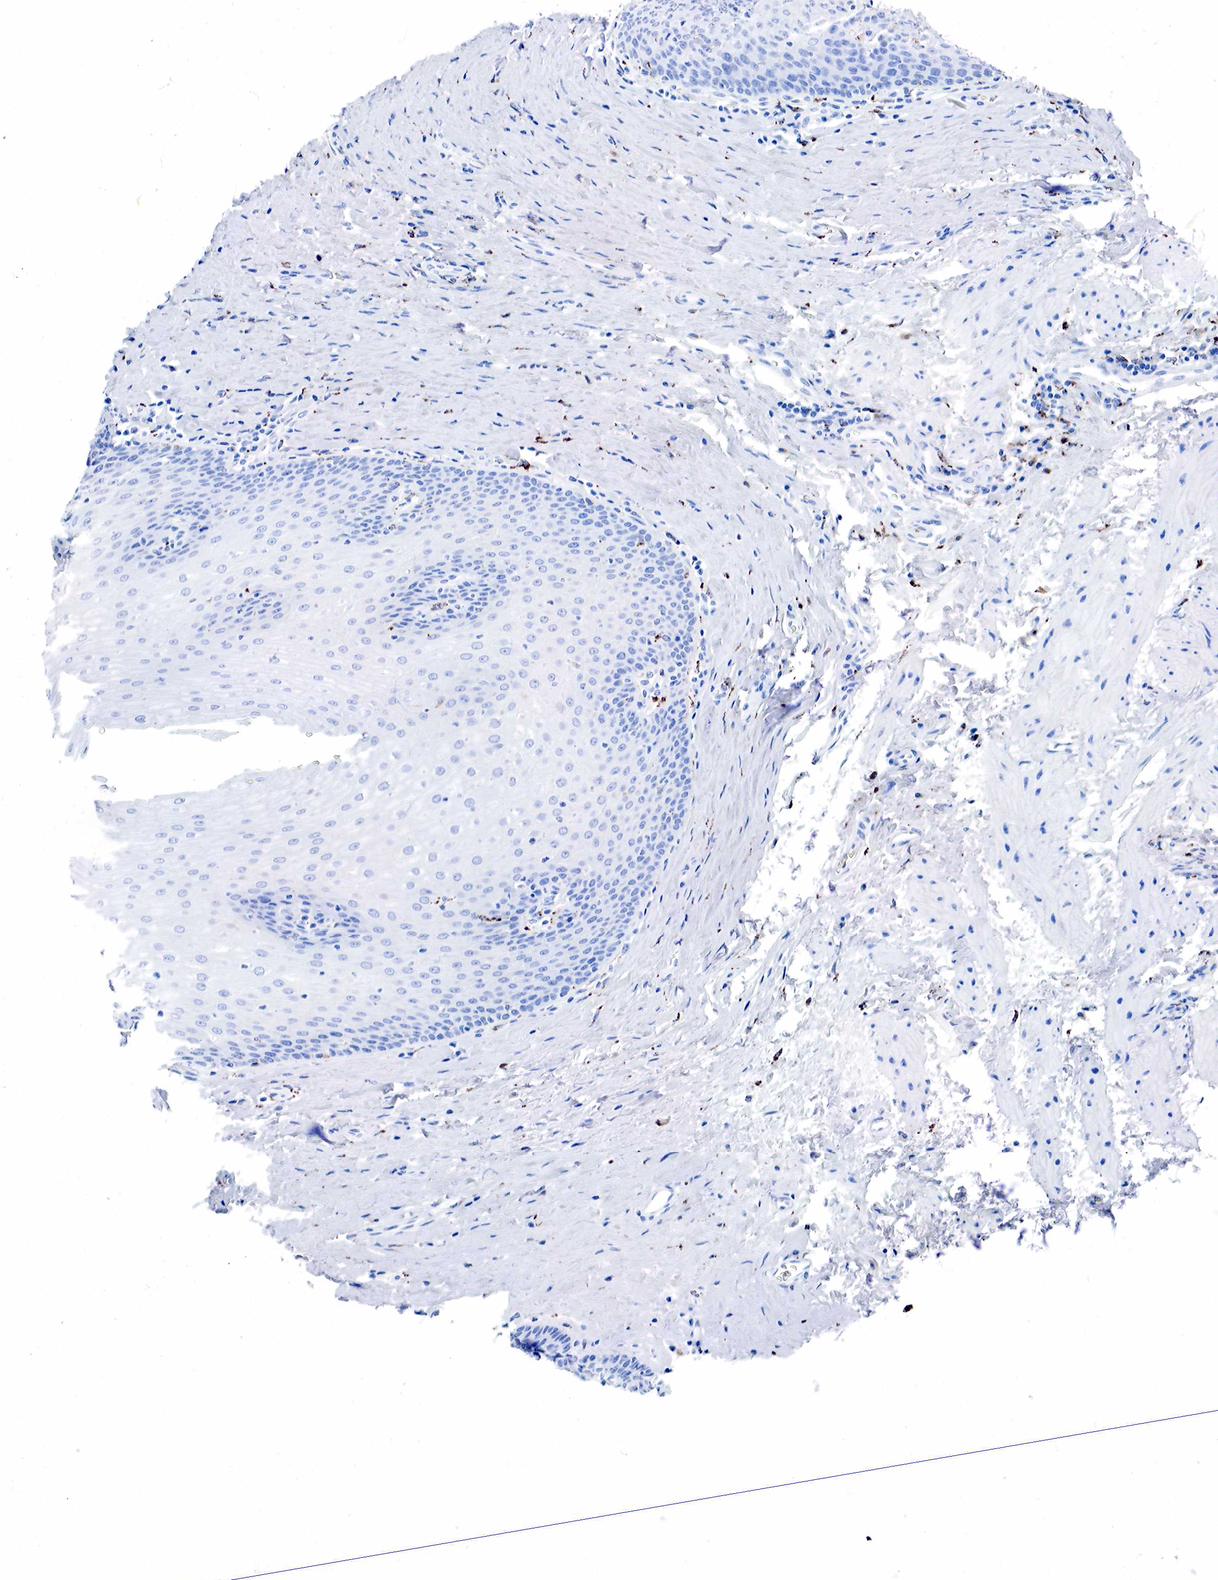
{"staining": {"intensity": "negative", "quantity": "none", "location": "none"}, "tissue": "esophagus", "cell_type": "Squamous epithelial cells", "image_type": "normal", "snomed": [{"axis": "morphology", "description": "Normal tissue, NOS"}, {"axis": "topography", "description": "Esophagus"}], "caption": "An immunohistochemistry (IHC) photomicrograph of benign esophagus is shown. There is no staining in squamous epithelial cells of esophagus.", "gene": "CD68", "patient": {"sex": "female", "age": 61}}